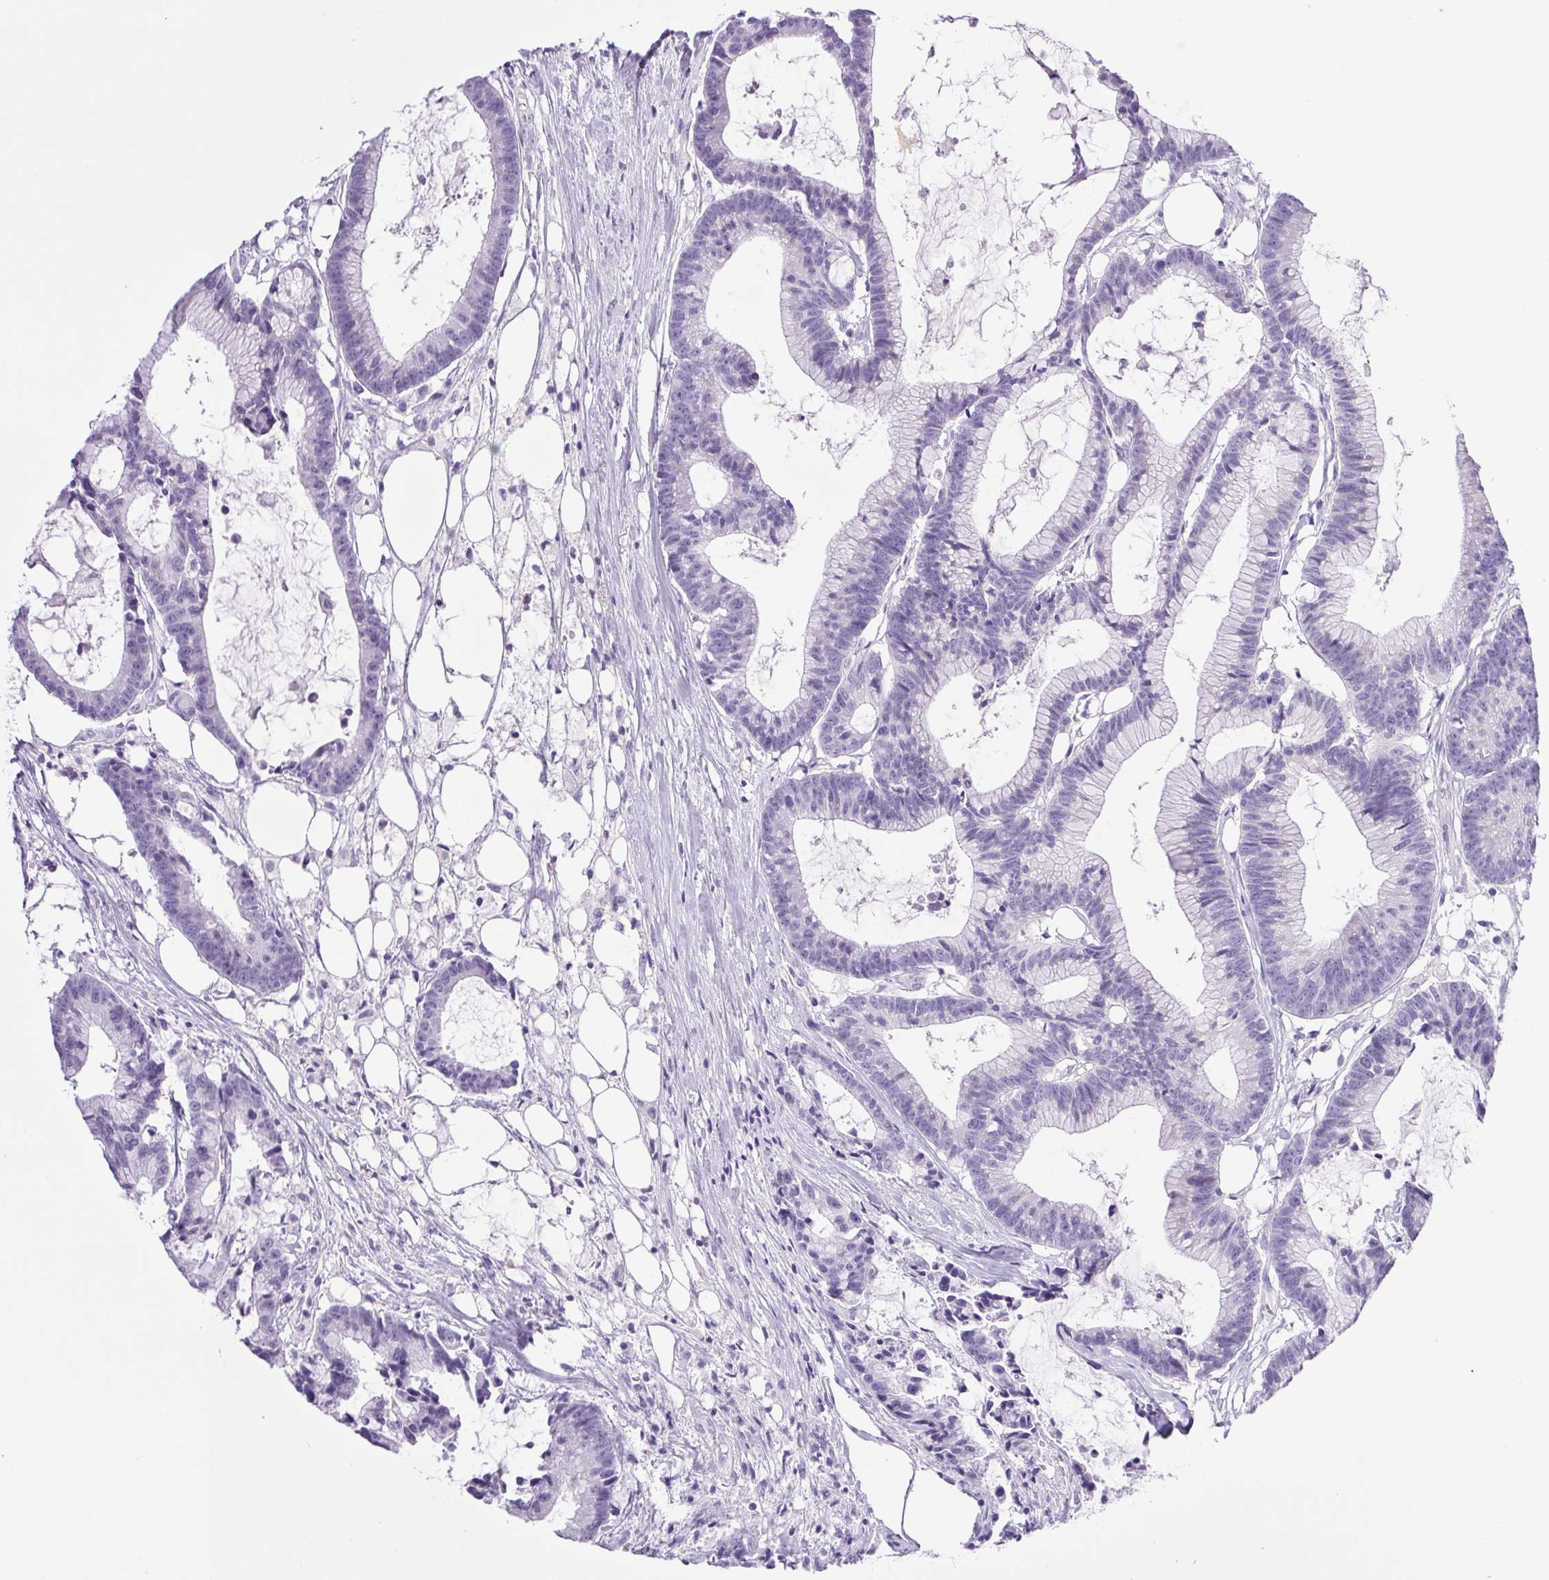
{"staining": {"intensity": "negative", "quantity": "none", "location": "none"}, "tissue": "colorectal cancer", "cell_type": "Tumor cells", "image_type": "cancer", "snomed": [{"axis": "morphology", "description": "Adenocarcinoma, NOS"}, {"axis": "topography", "description": "Colon"}], "caption": "Tumor cells are negative for brown protein staining in colorectal adenocarcinoma.", "gene": "SYNPR", "patient": {"sex": "female", "age": 78}}